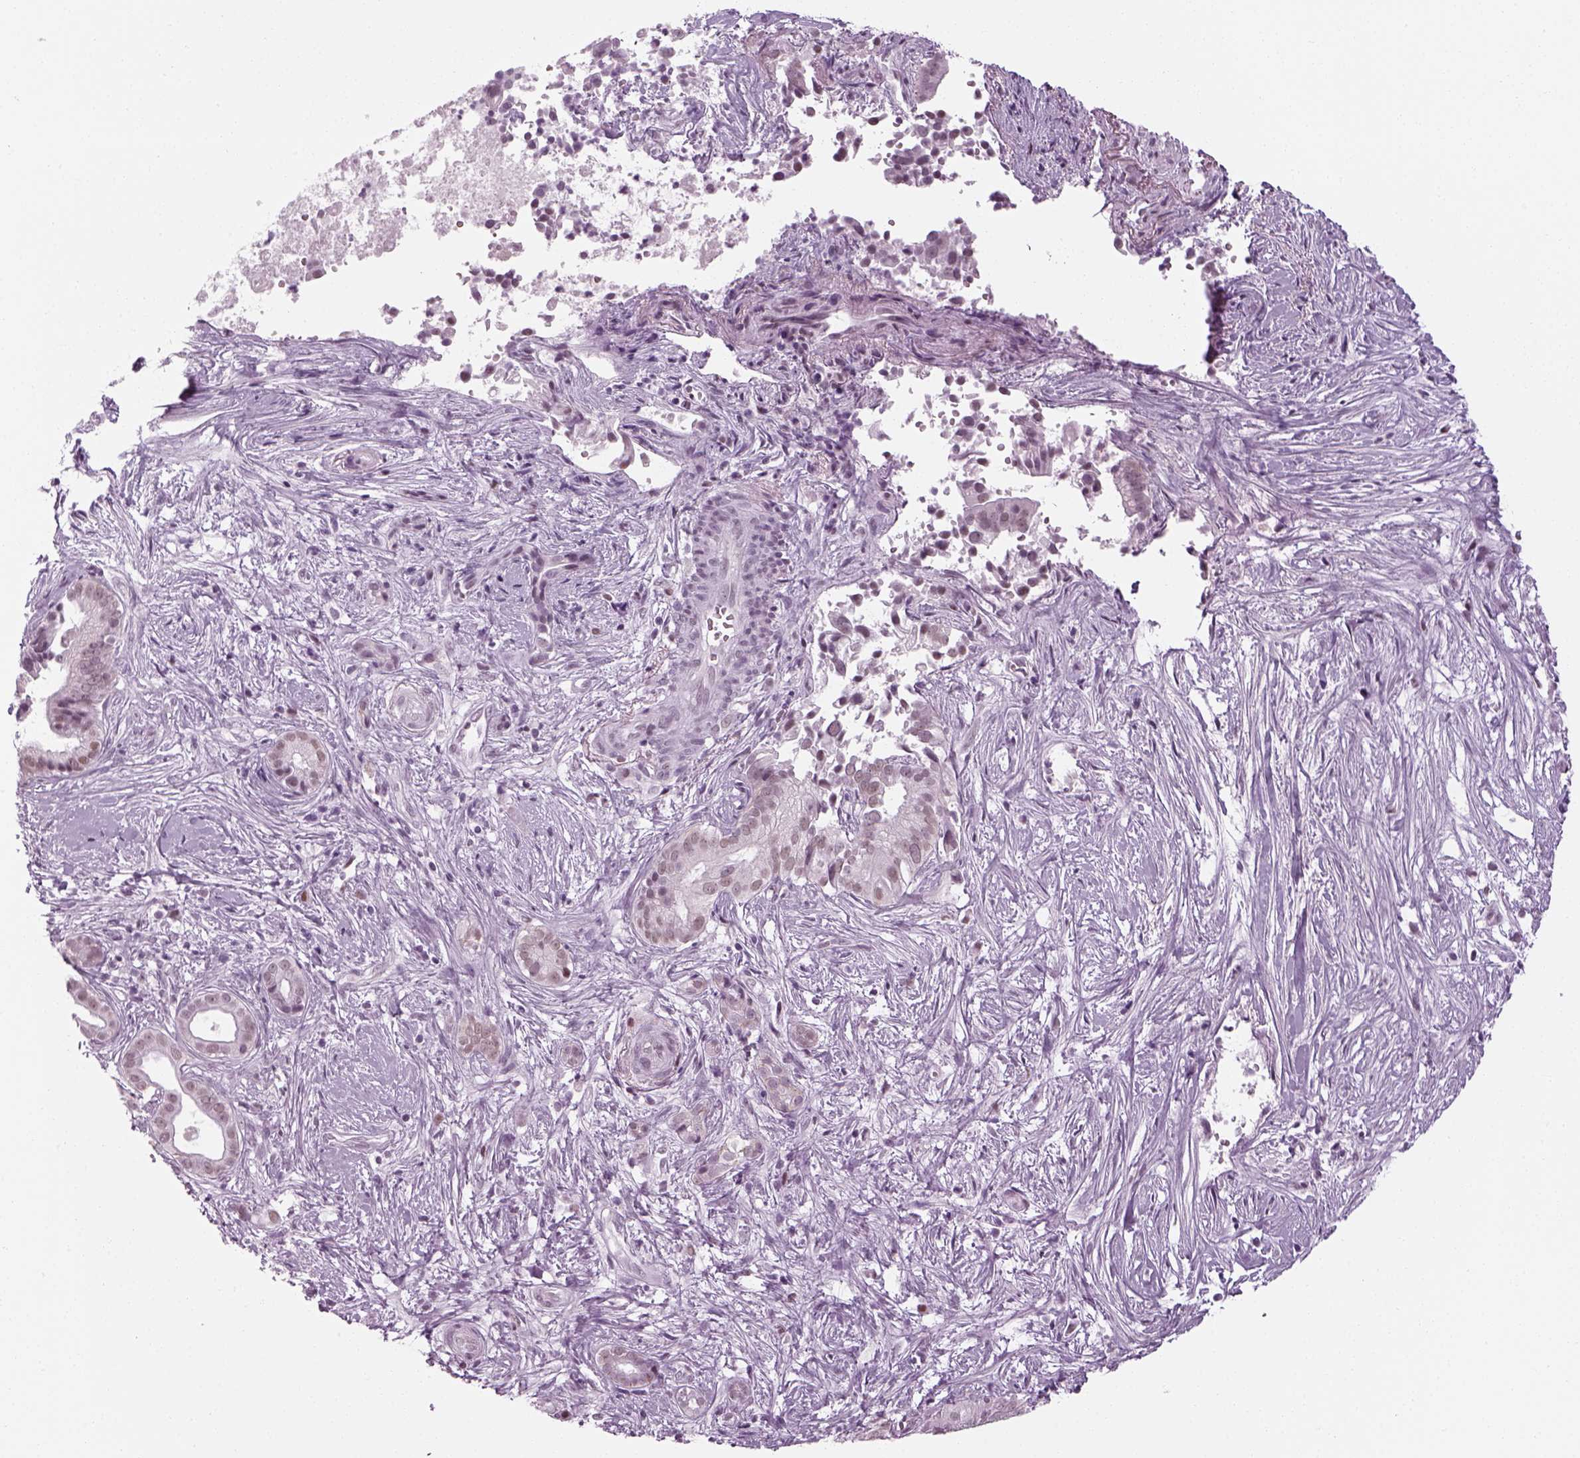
{"staining": {"intensity": "weak", "quantity": "<25%", "location": "nuclear"}, "tissue": "pancreatic cancer", "cell_type": "Tumor cells", "image_type": "cancer", "snomed": [{"axis": "morphology", "description": "Adenocarcinoma, NOS"}, {"axis": "topography", "description": "Pancreas"}], "caption": "Tumor cells are negative for protein expression in human pancreatic cancer.", "gene": "KCNG2", "patient": {"sex": "male", "age": 61}}